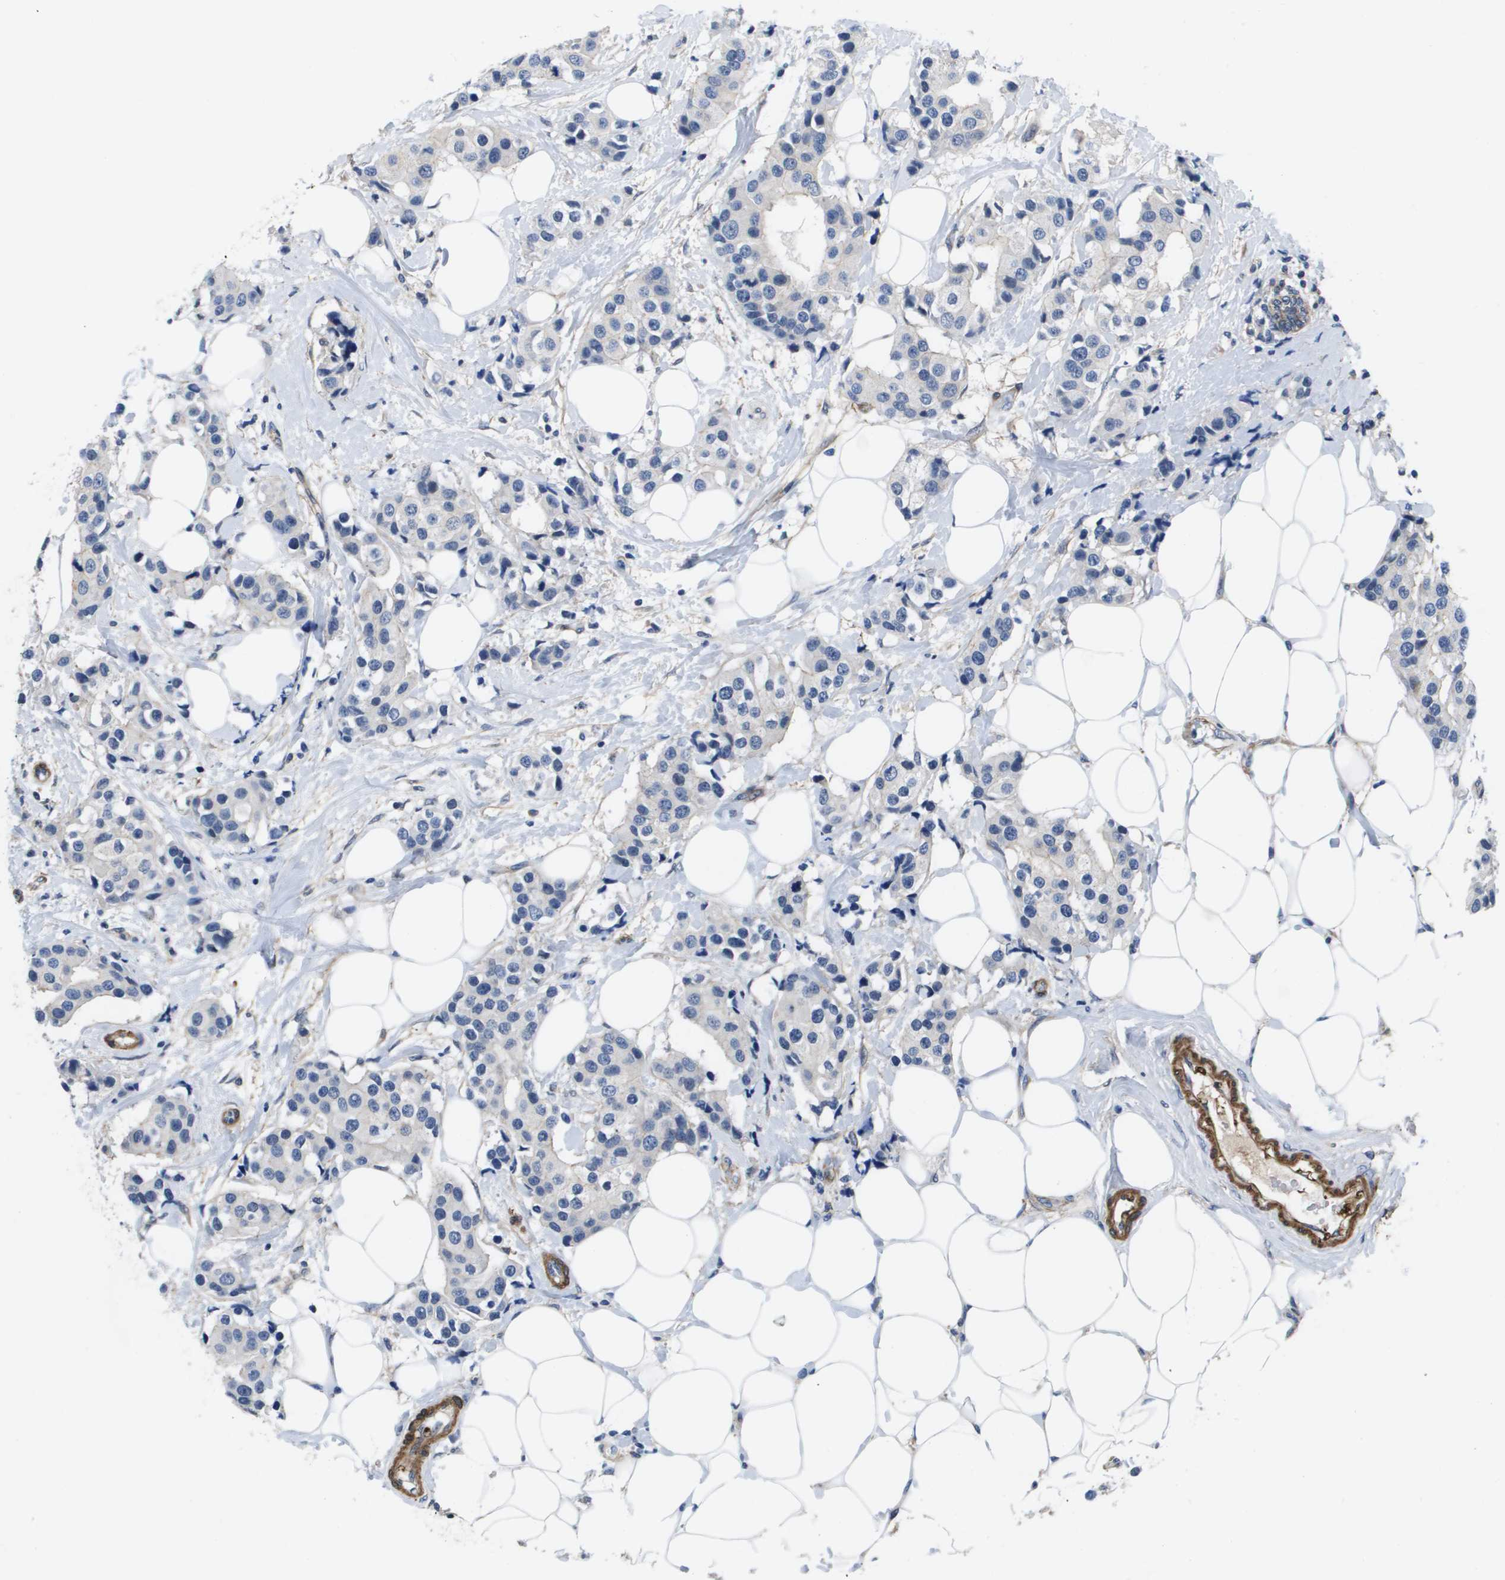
{"staining": {"intensity": "negative", "quantity": "none", "location": "none"}, "tissue": "breast cancer", "cell_type": "Tumor cells", "image_type": "cancer", "snomed": [{"axis": "morphology", "description": "Normal tissue, NOS"}, {"axis": "morphology", "description": "Duct carcinoma"}, {"axis": "topography", "description": "Breast"}], "caption": "Tumor cells are negative for protein expression in human breast cancer (infiltrating ductal carcinoma).", "gene": "LPP", "patient": {"sex": "female", "age": 39}}